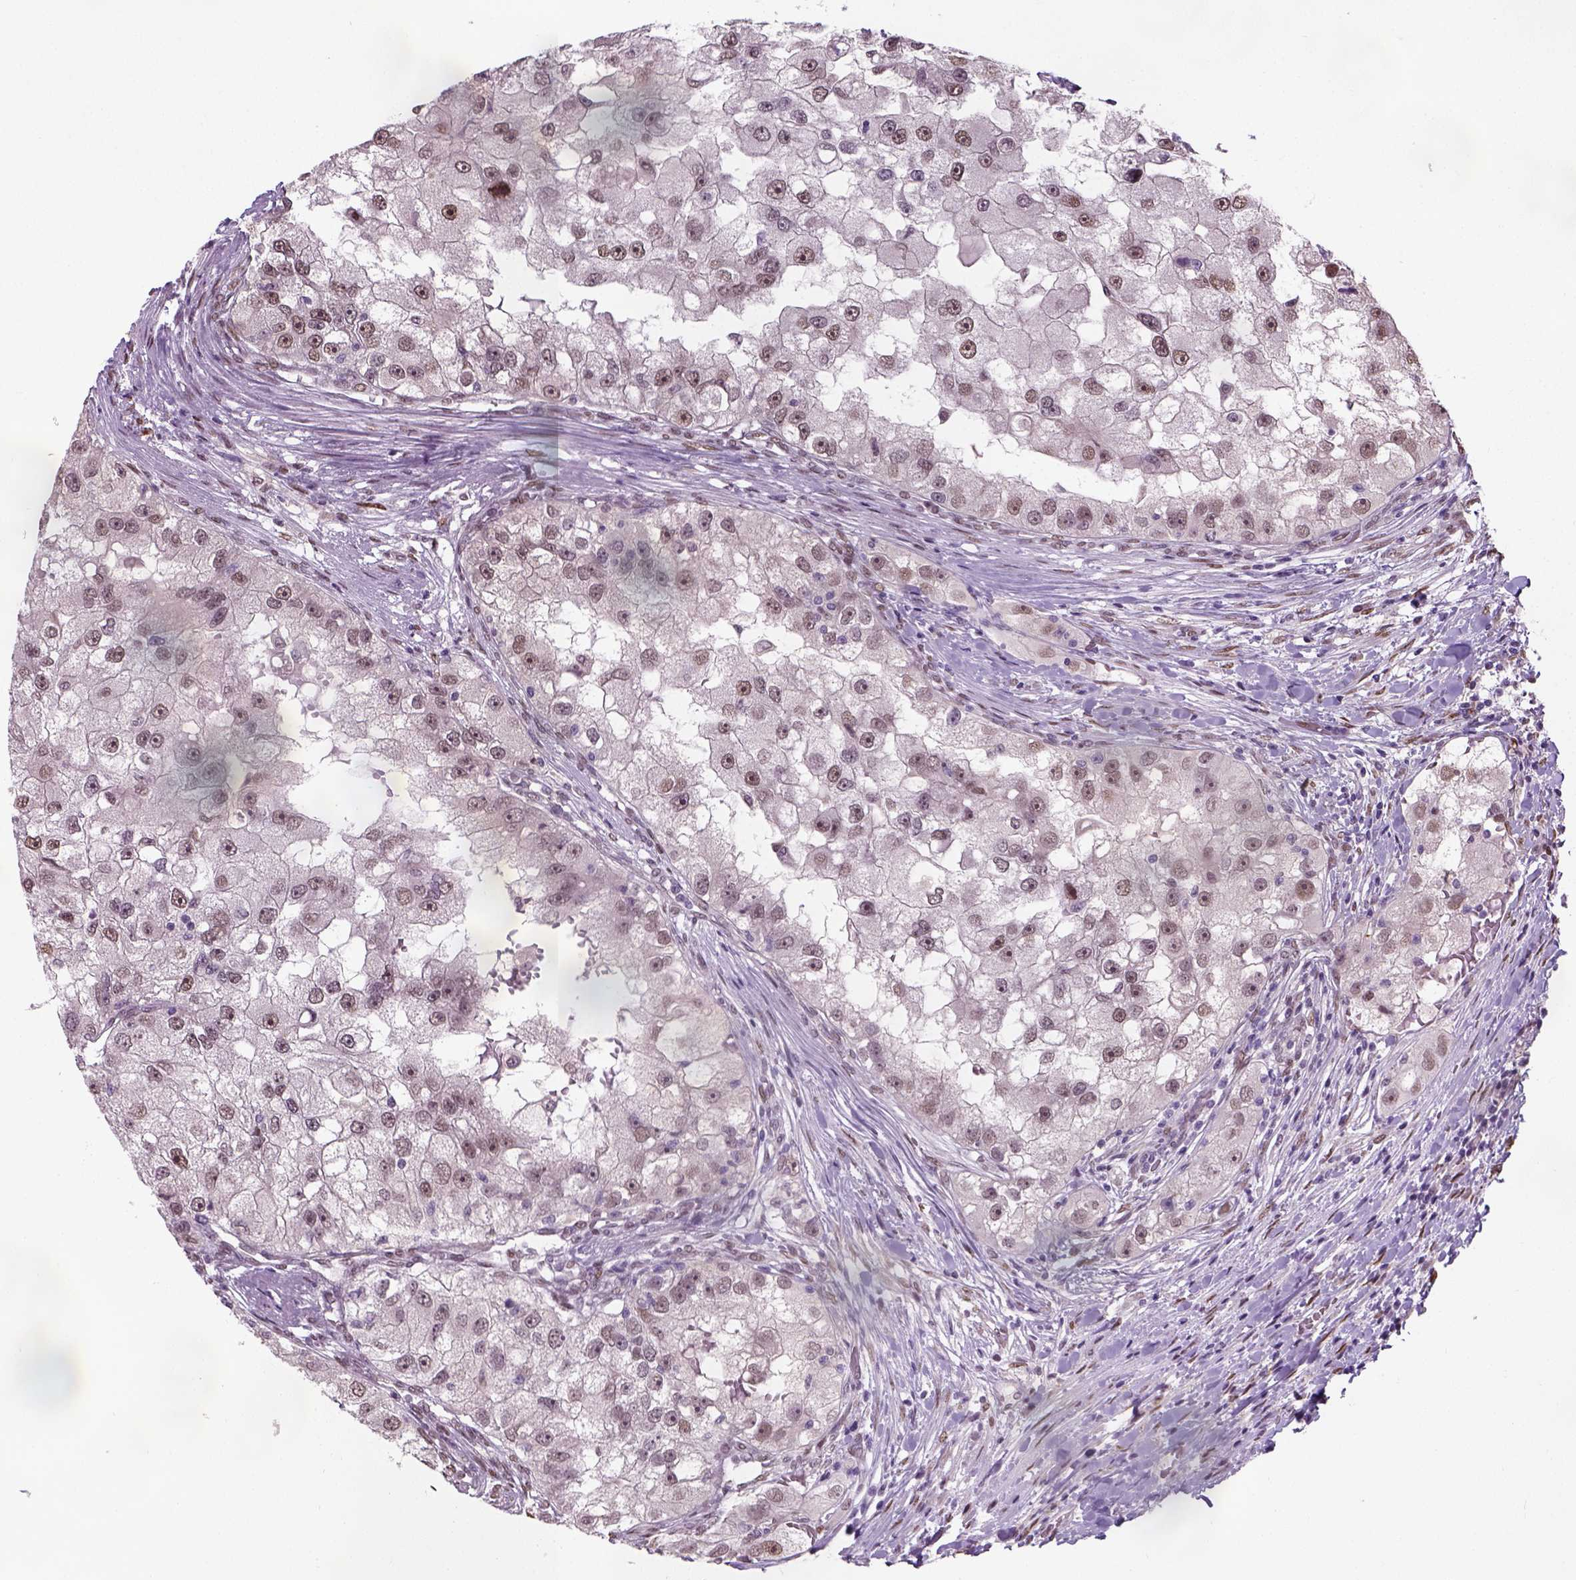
{"staining": {"intensity": "moderate", "quantity": ">75%", "location": "nuclear"}, "tissue": "renal cancer", "cell_type": "Tumor cells", "image_type": "cancer", "snomed": [{"axis": "morphology", "description": "Adenocarcinoma, NOS"}, {"axis": "topography", "description": "Kidney"}], "caption": "Renal adenocarcinoma tissue demonstrates moderate nuclear positivity in approximately >75% of tumor cells, visualized by immunohistochemistry. (DAB IHC with brightfield microscopy, high magnification).", "gene": "C1orf112", "patient": {"sex": "male", "age": 63}}